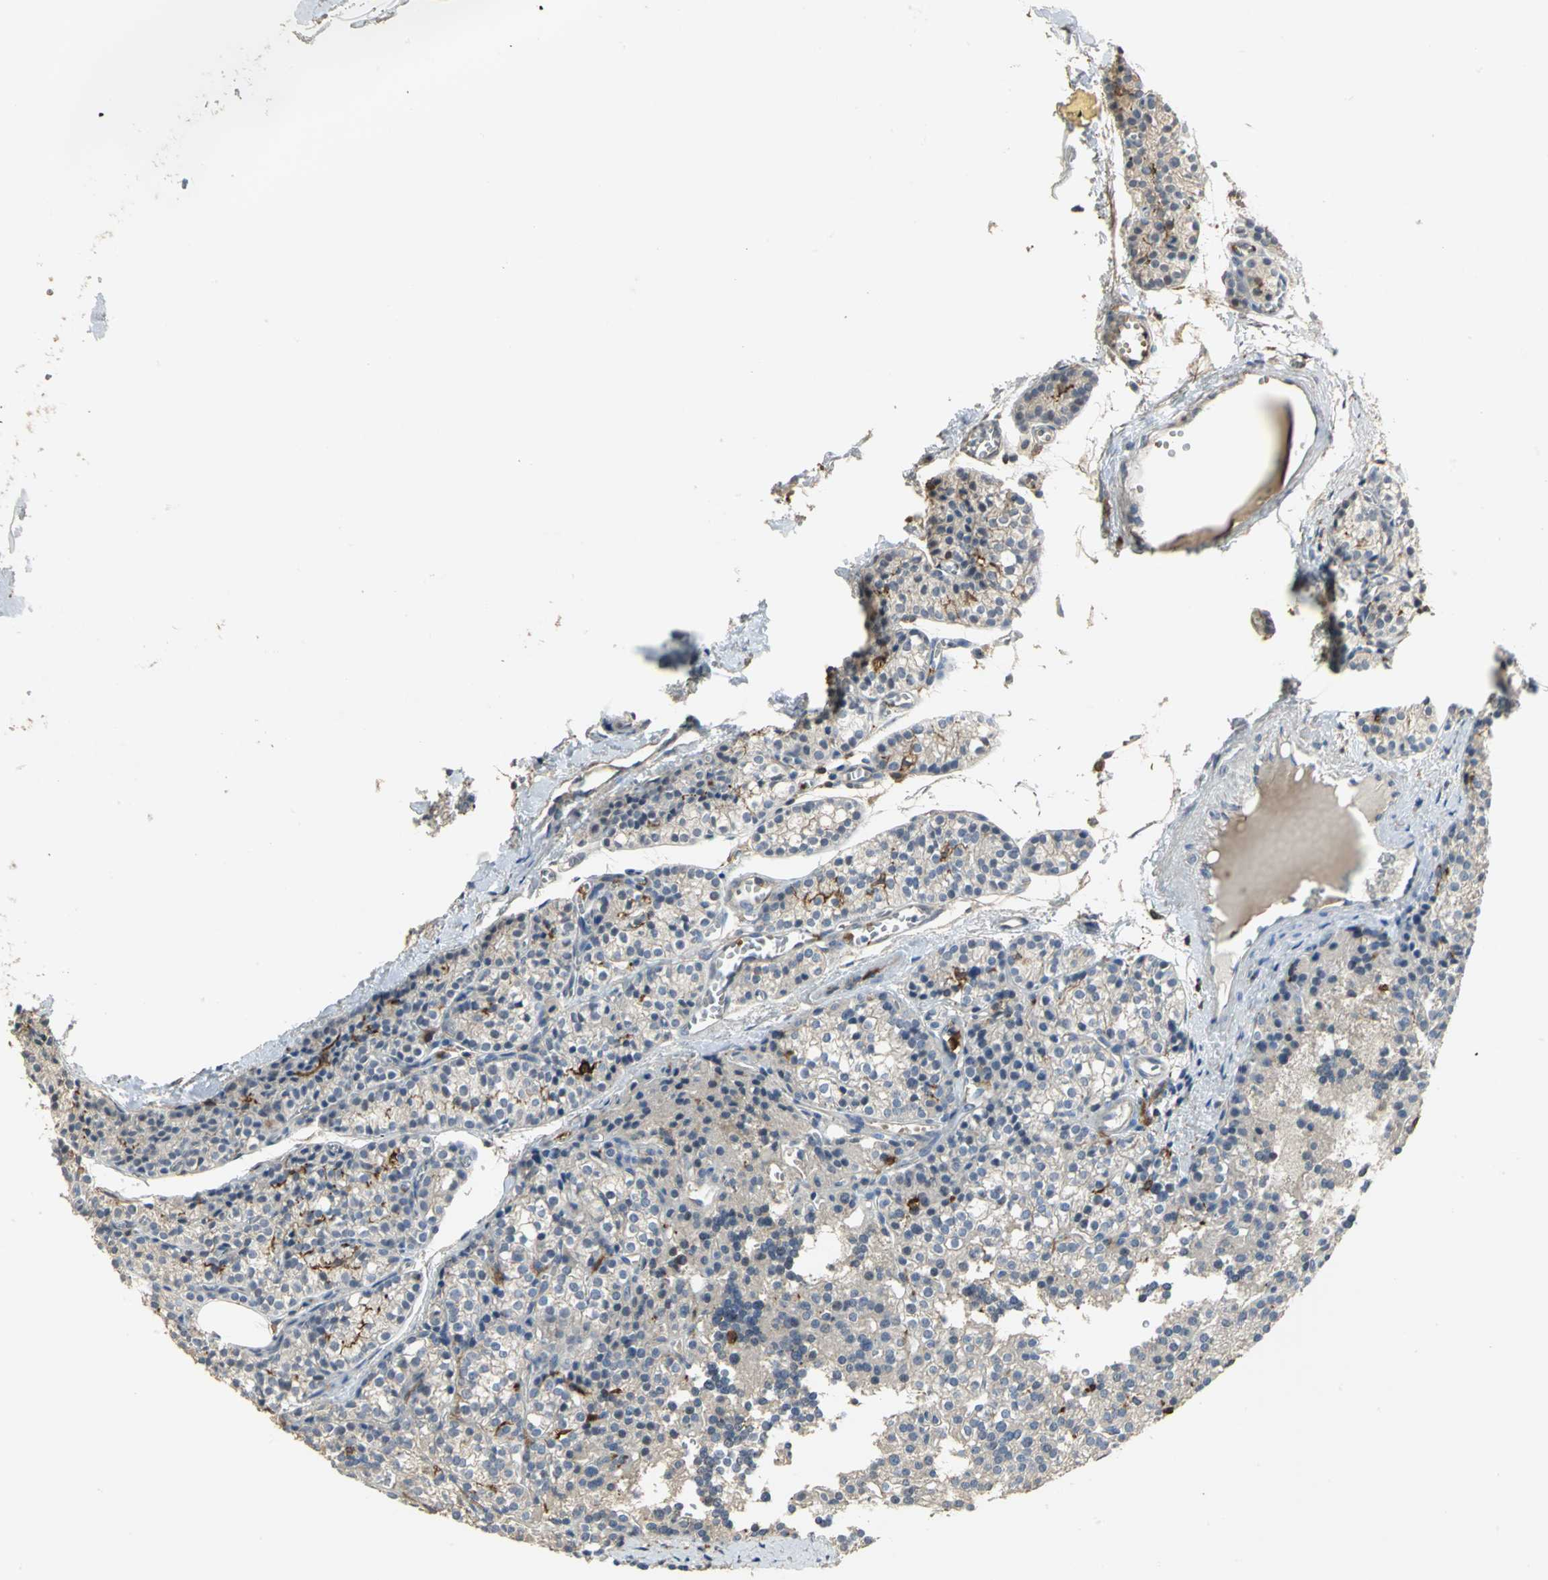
{"staining": {"intensity": "negative", "quantity": "none", "location": "none"}, "tissue": "parathyroid gland", "cell_type": "Glandular cells", "image_type": "normal", "snomed": [{"axis": "morphology", "description": "Normal tissue, NOS"}, {"axis": "topography", "description": "Parathyroid gland"}], "caption": "Immunohistochemical staining of normal human parathyroid gland displays no significant staining in glandular cells.", "gene": "SKAP2", "patient": {"sex": "female", "age": 50}}